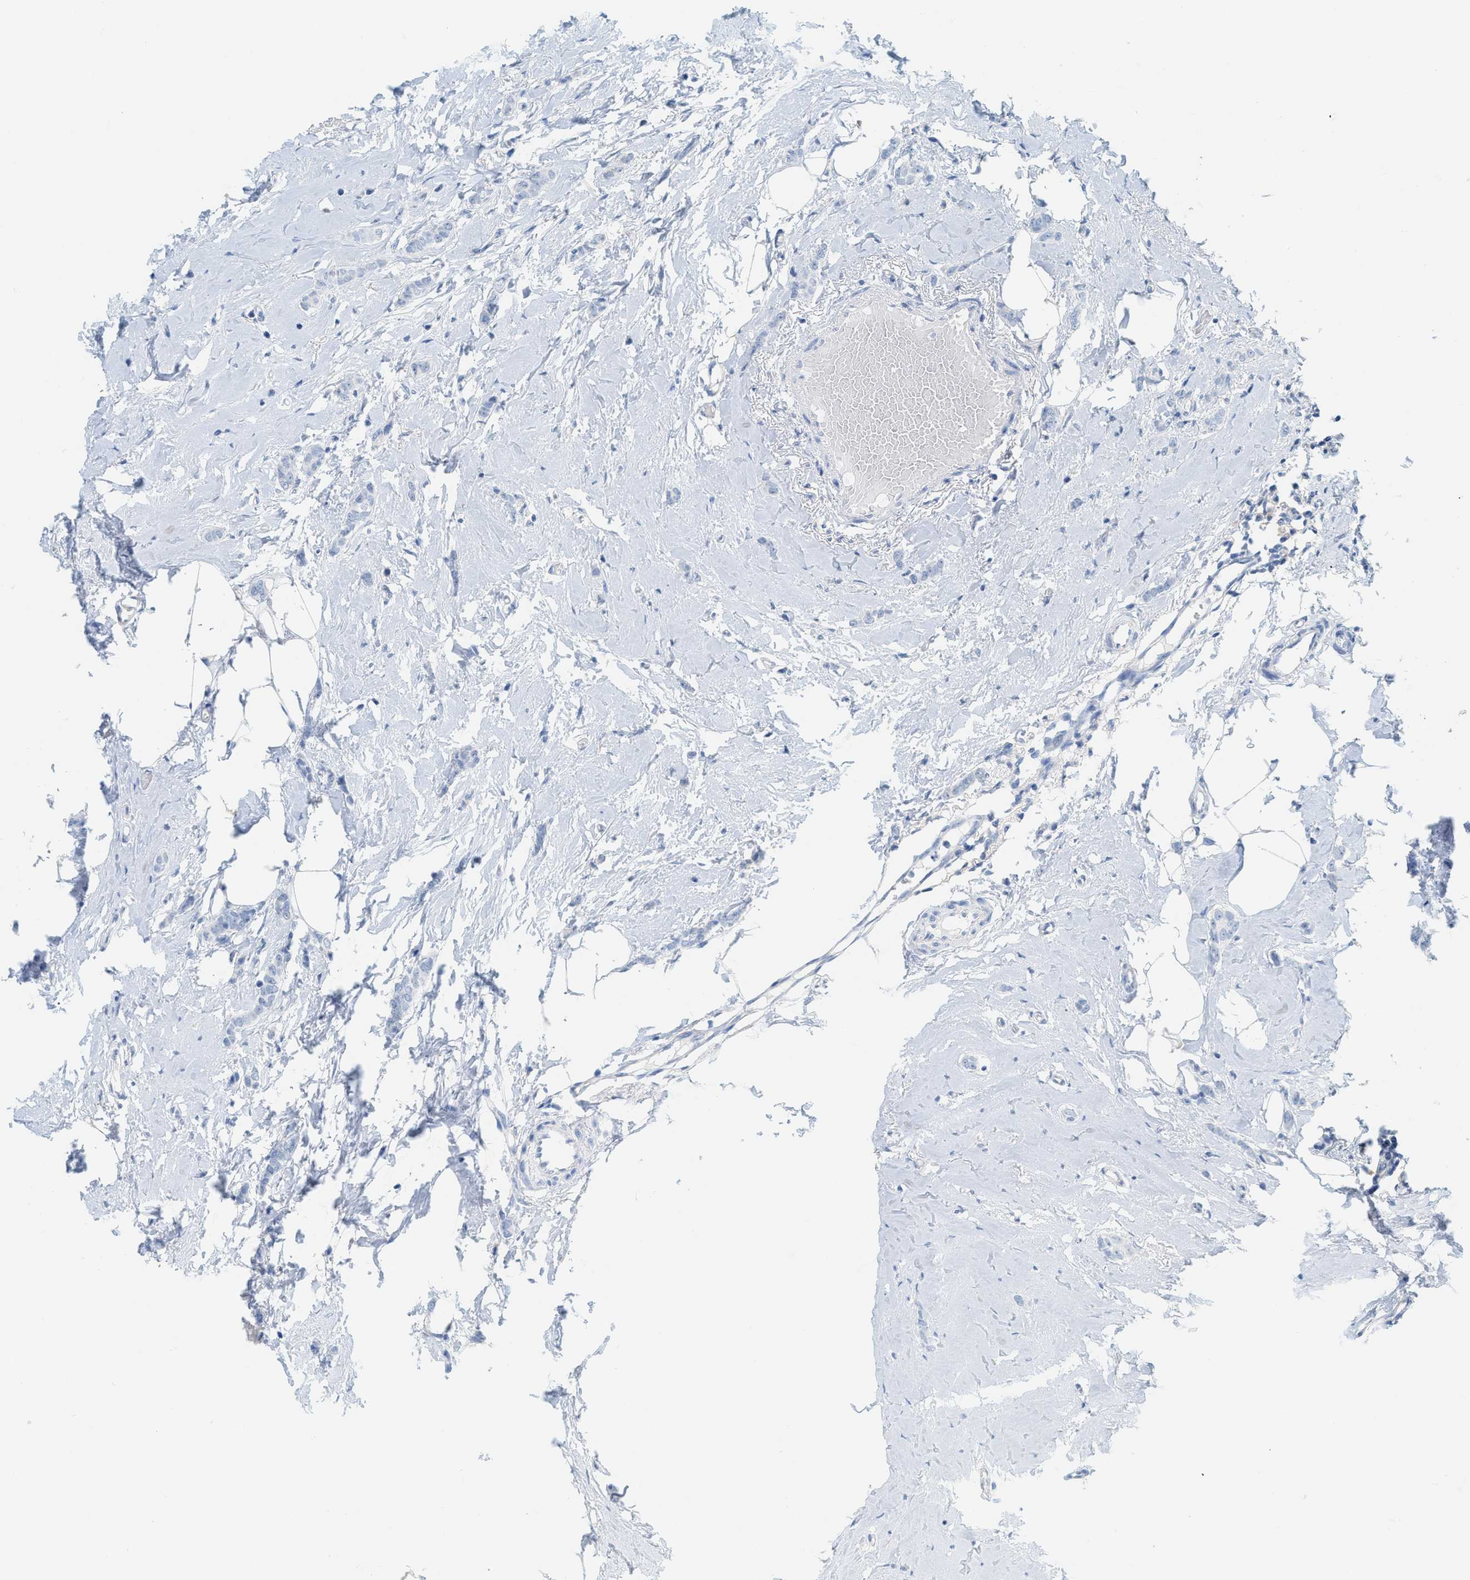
{"staining": {"intensity": "negative", "quantity": "none", "location": "none"}, "tissue": "breast cancer", "cell_type": "Tumor cells", "image_type": "cancer", "snomed": [{"axis": "morphology", "description": "Lobular carcinoma"}, {"axis": "topography", "description": "Skin"}, {"axis": "topography", "description": "Breast"}], "caption": "High power microscopy micrograph of an immunohistochemistry (IHC) image of breast cancer (lobular carcinoma), revealing no significant staining in tumor cells. Brightfield microscopy of immunohistochemistry (IHC) stained with DAB (brown) and hematoxylin (blue), captured at high magnification.", "gene": "PAPPA", "patient": {"sex": "female", "age": 46}}